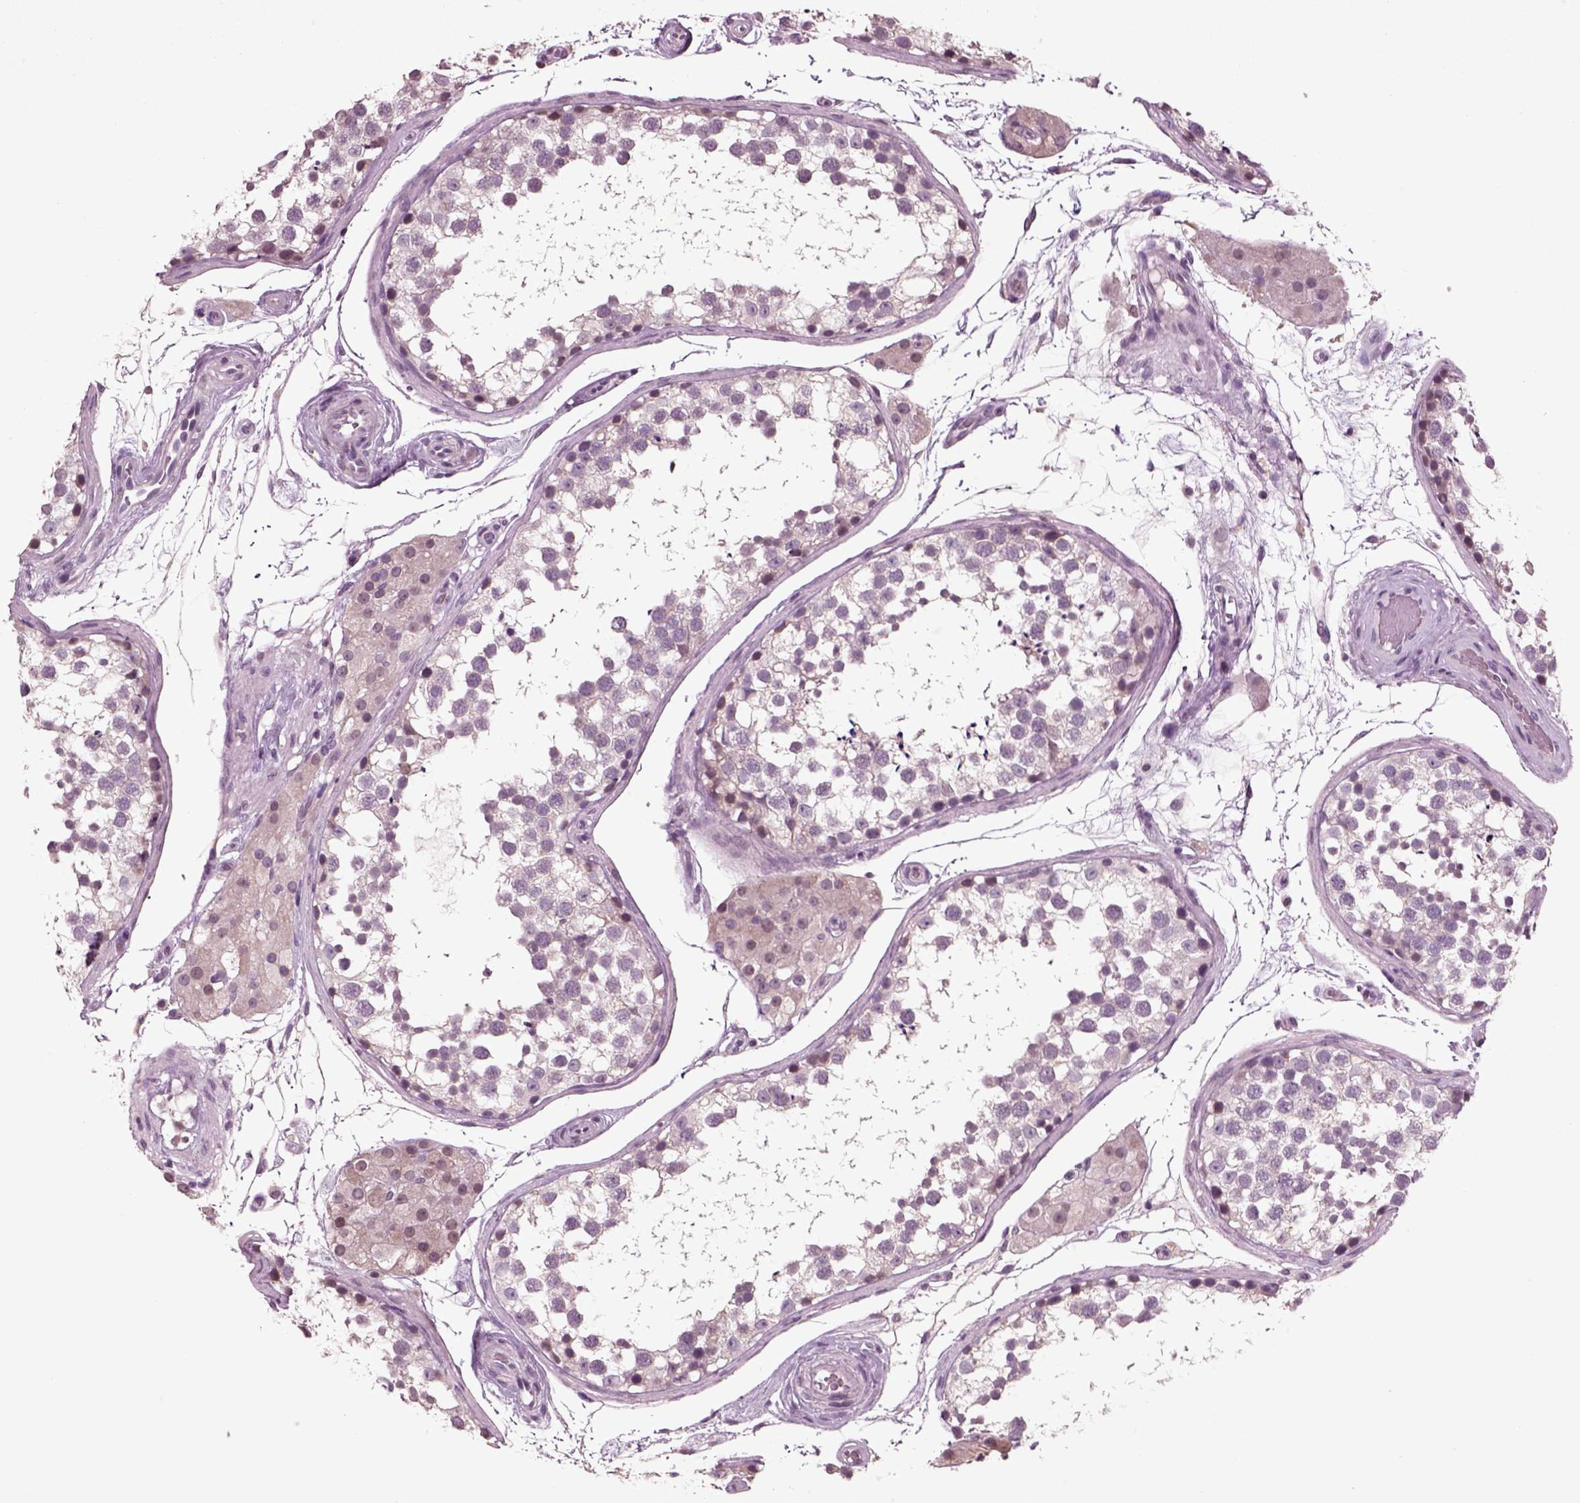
{"staining": {"intensity": "weak", "quantity": "<25%", "location": "cytoplasmic/membranous"}, "tissue": "testis", "cell_type": "Cells in seminiferous ducts", "image_type": "normal", "snomed": [{"axis": "morphology", "description": "Normal tissue, NOS"}, {"axis": "morphology", "description": "Seminoma, NOS"}, {"axis": "topography", "description": "Testis"}], "caption": "This is an immunohistochemistry (IHC) histopathology image of benign testis. There is no positivity in cells in seminiferous ducts.", "gene": "CHGB", "patient": {"sex": "male", "age": 65}}